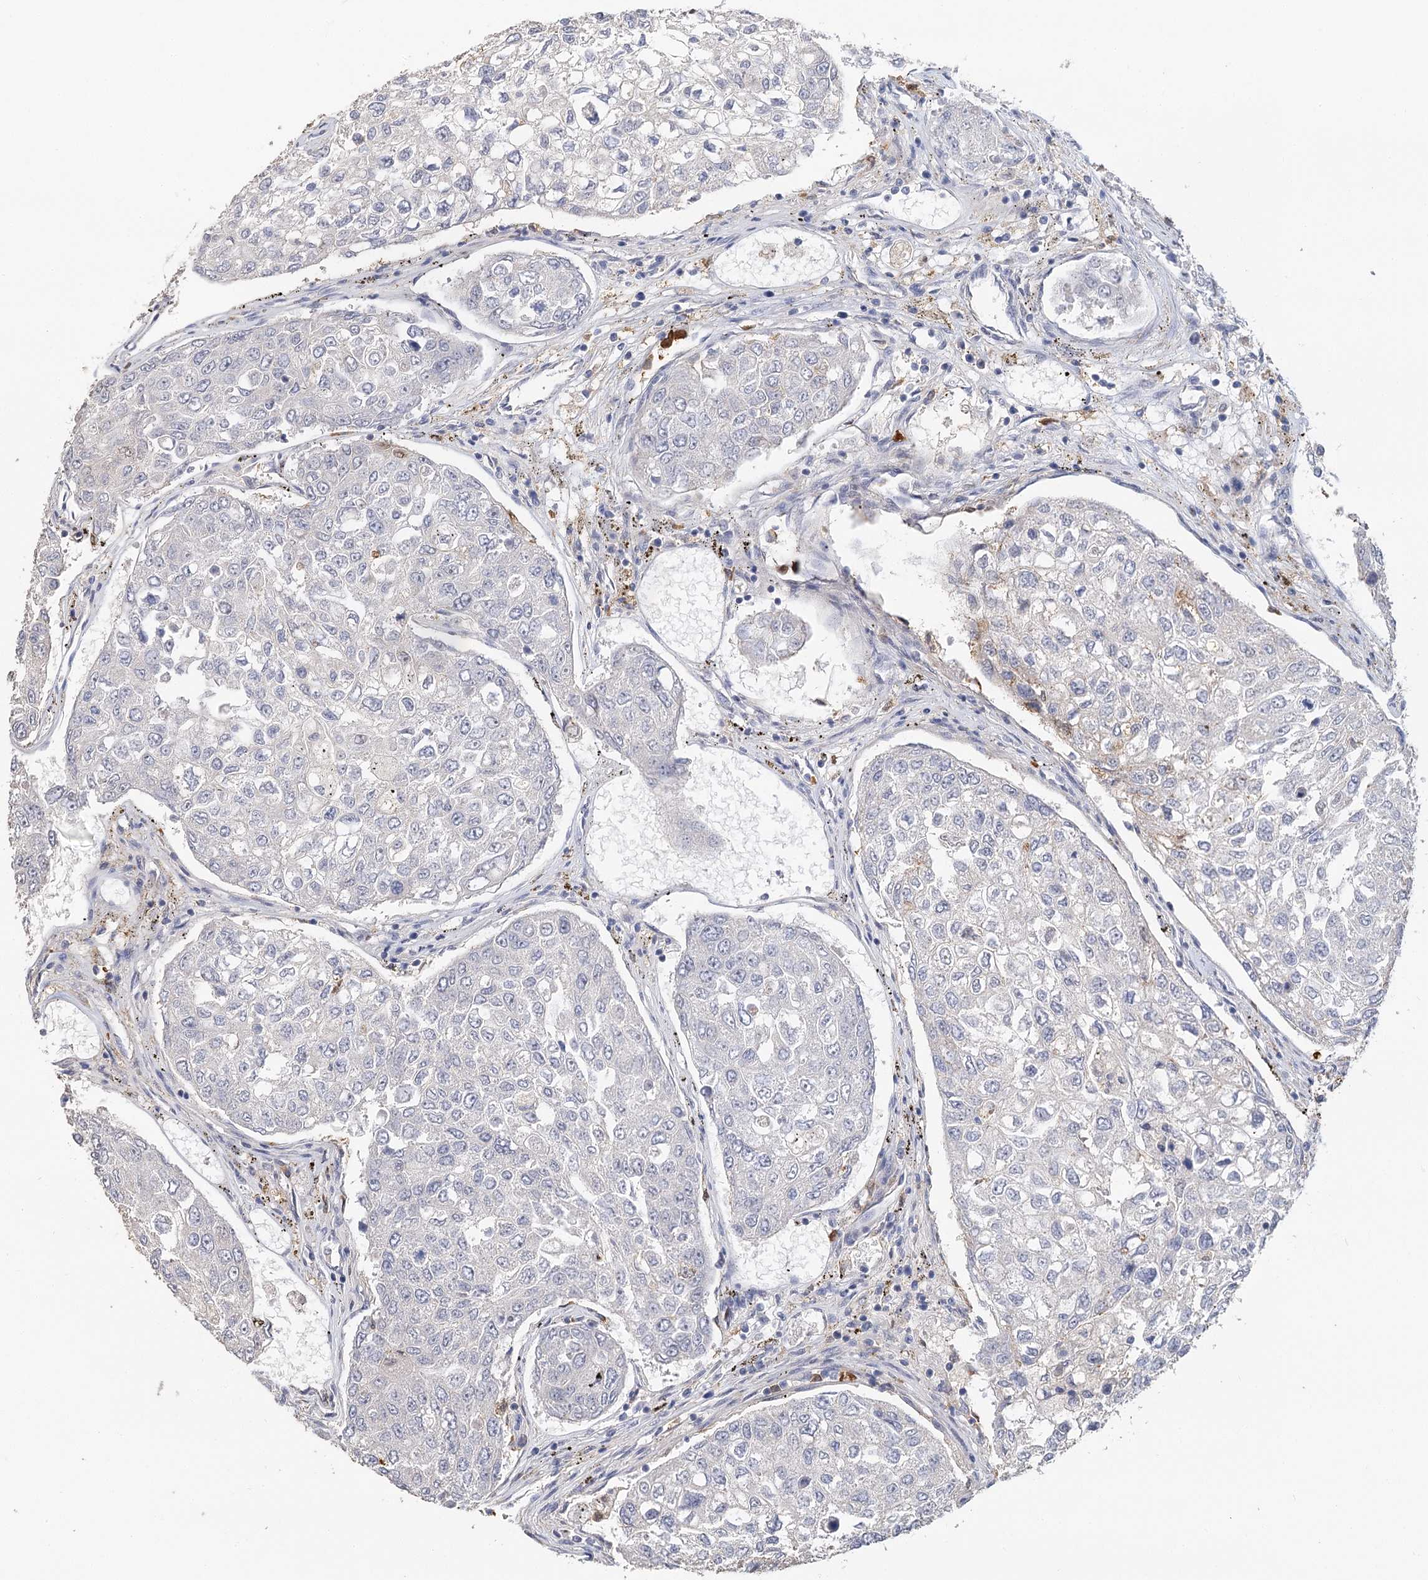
{"staining": {"intensity": "negative", "quantity": "none", "location": "none"}, "tissue": "urothelial cancer", "cell_type": "Tumor cells", "image_type": "cancer", "snomed": [{"axis": "morphology", "description": "Urothelial carcinoma, High grade"}, {"axis": "topography", "description": "Lymph node"}, {"axis": "topography", "description": "Urinary bladder"}], "caption": "Urothelial cancer was stained to show a protein in brown. There is no significant staining in tumor cells. The staining is performed using DAB (3,3'-diaminobenzidine) brown chromogen with nuclei counter-stained in using hematoxylin.", "gene": "EPB41L5", "patient": {"sex": "male", "age": 51}}